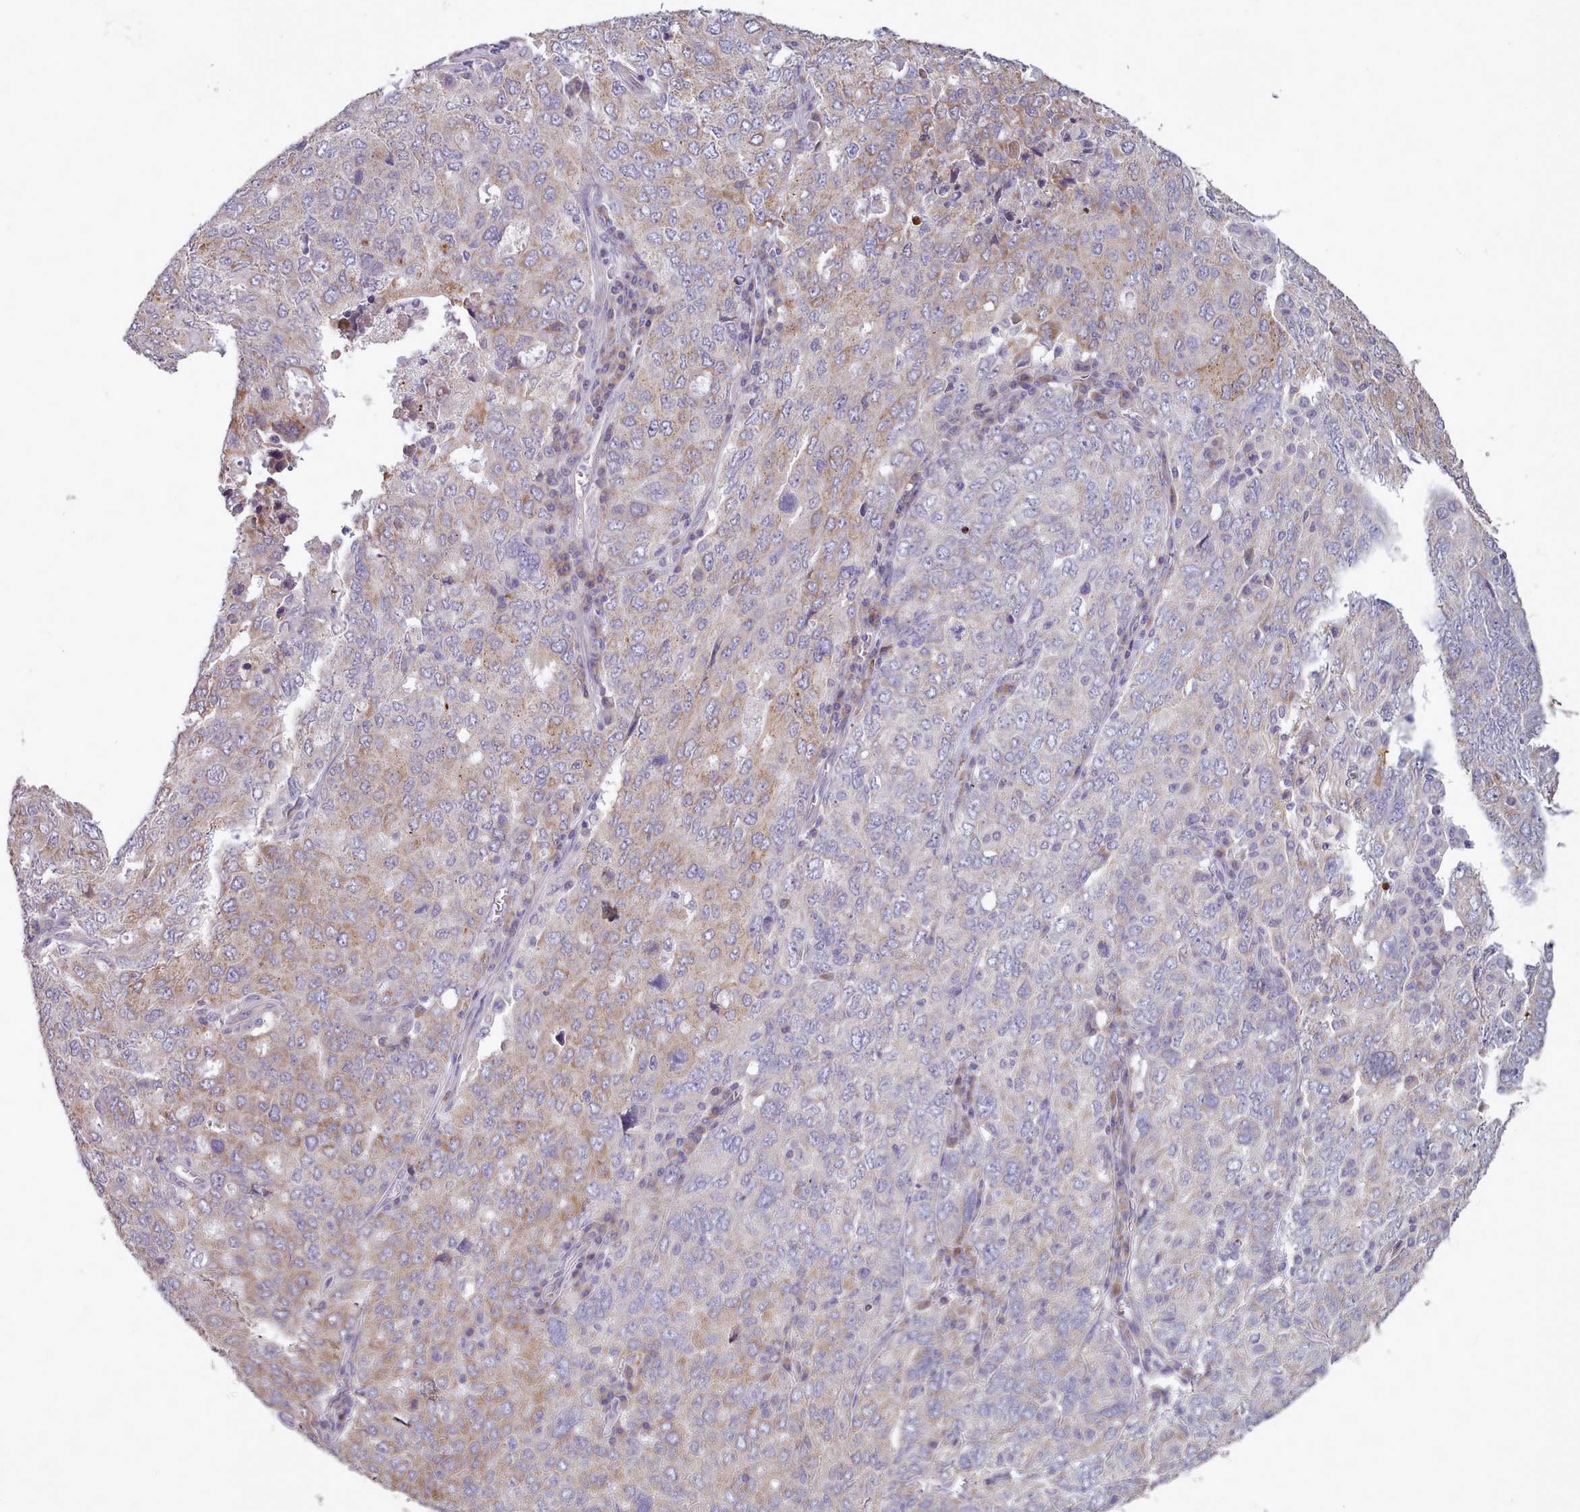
{"staining": {"intensity": "moderate", "quantity": "25%-75%", "location": "cytoplasmic/membranous"}, "tissue": "ovarian cancer", "cell_type": "Tumor cells", "image_type": "cancer", "snomed": [{"axis": "morphology", "description": "Carcinoma, endometroid"}, {"axis": "topography", "description": "Ovary"}], "caption": "Ovarian endometroid carcinoma stained with a protein marker exhibits moderate staining in tumor cells.", "gene": "DPF1", "patient": {"sex": "female", "age": 62}}